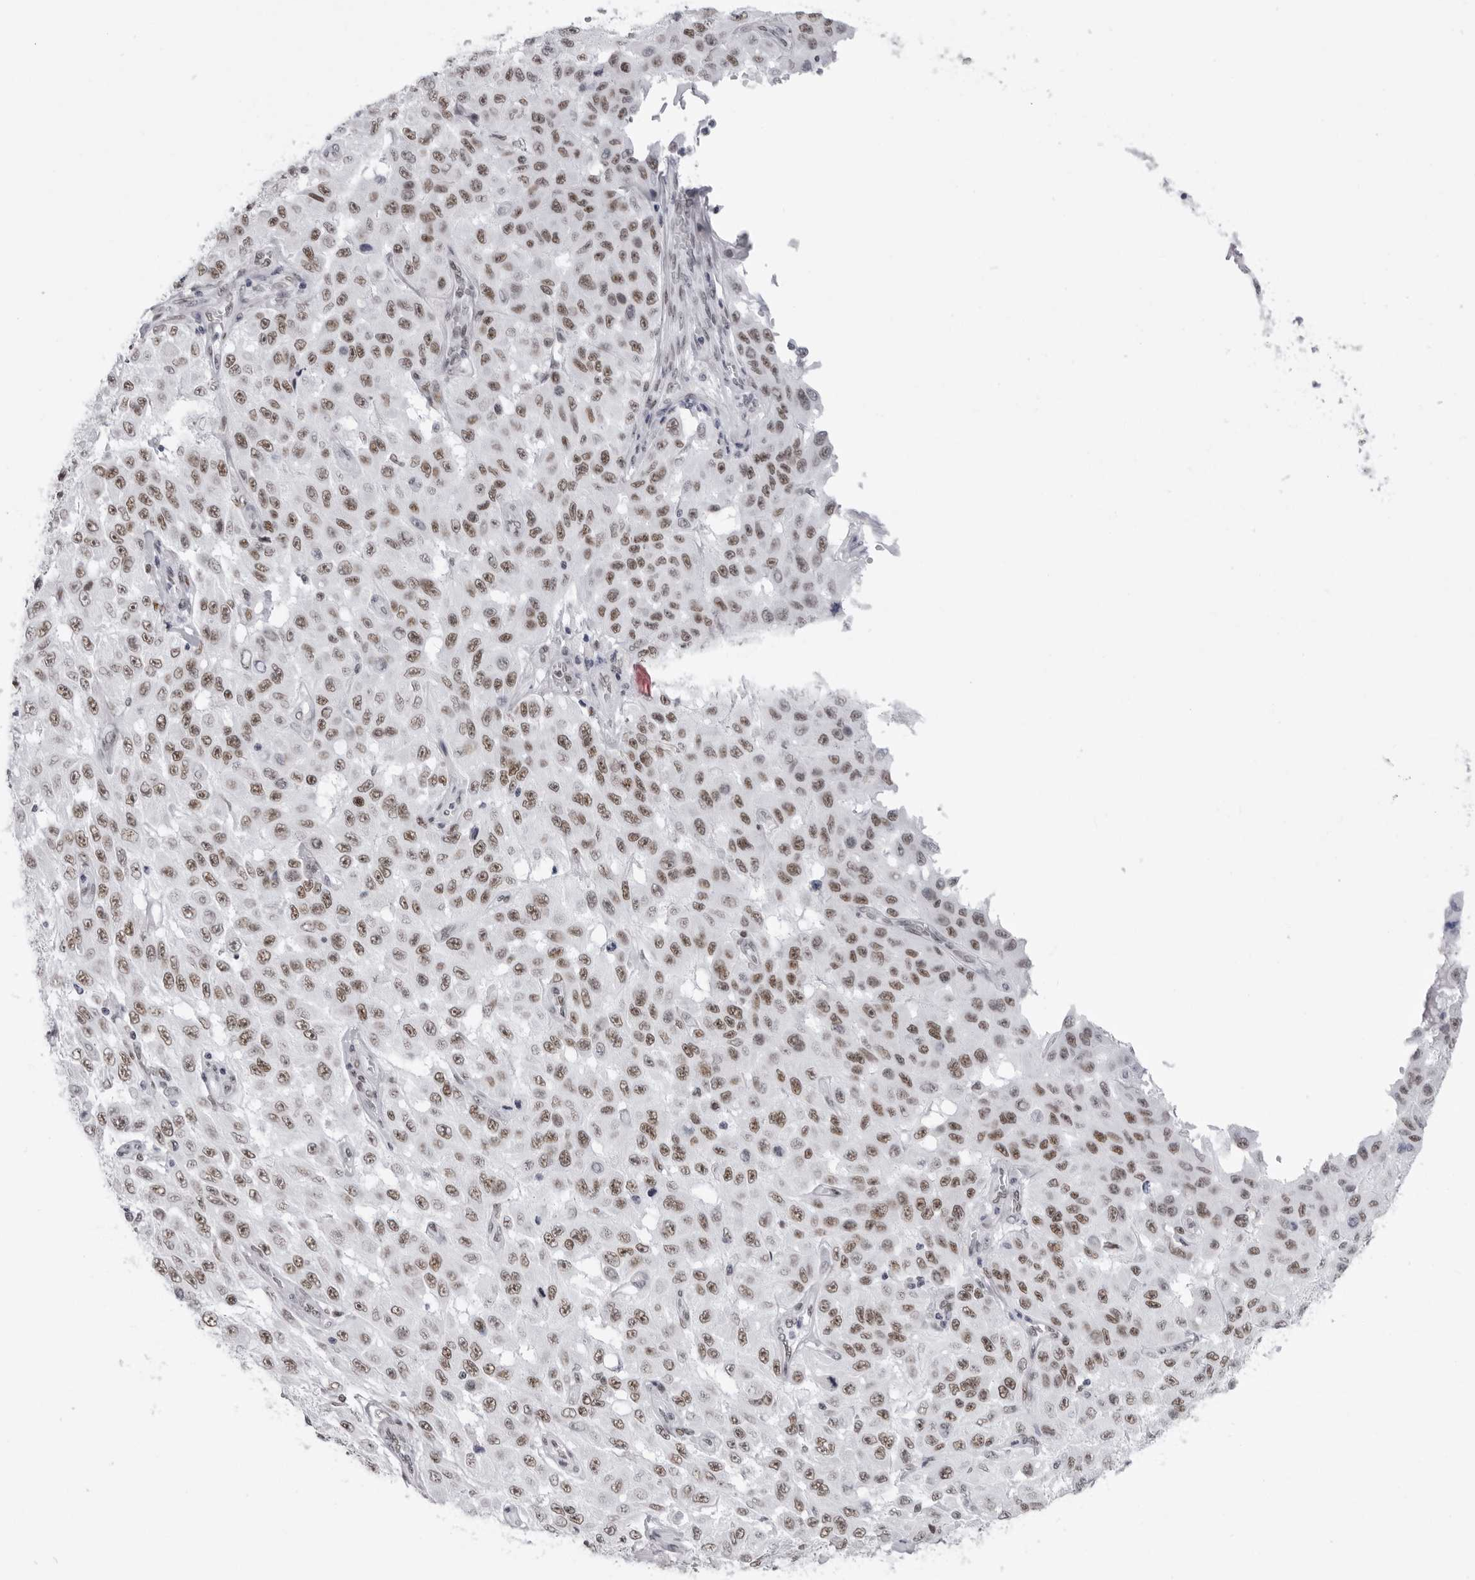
{"staining": {"intensity": "moderate", "quantity": ">75%", "location": "nuclear"}, "tissue": "melanoma", "cell_type": "Tumor cells", "image_type": "cancer", "snomed": [{"axis": "morphology", "description": "Malignant melanoma, NOS"}, {"axis": "topography", "description": "Skin"}], "caption": "A medium amount of moderate nuclear positivity is present in approximately >75% of tumor cells in malignant melanoma tissue.", "gene": "IRF2BP2", "patient": {"sex": "male", "age": 30}}